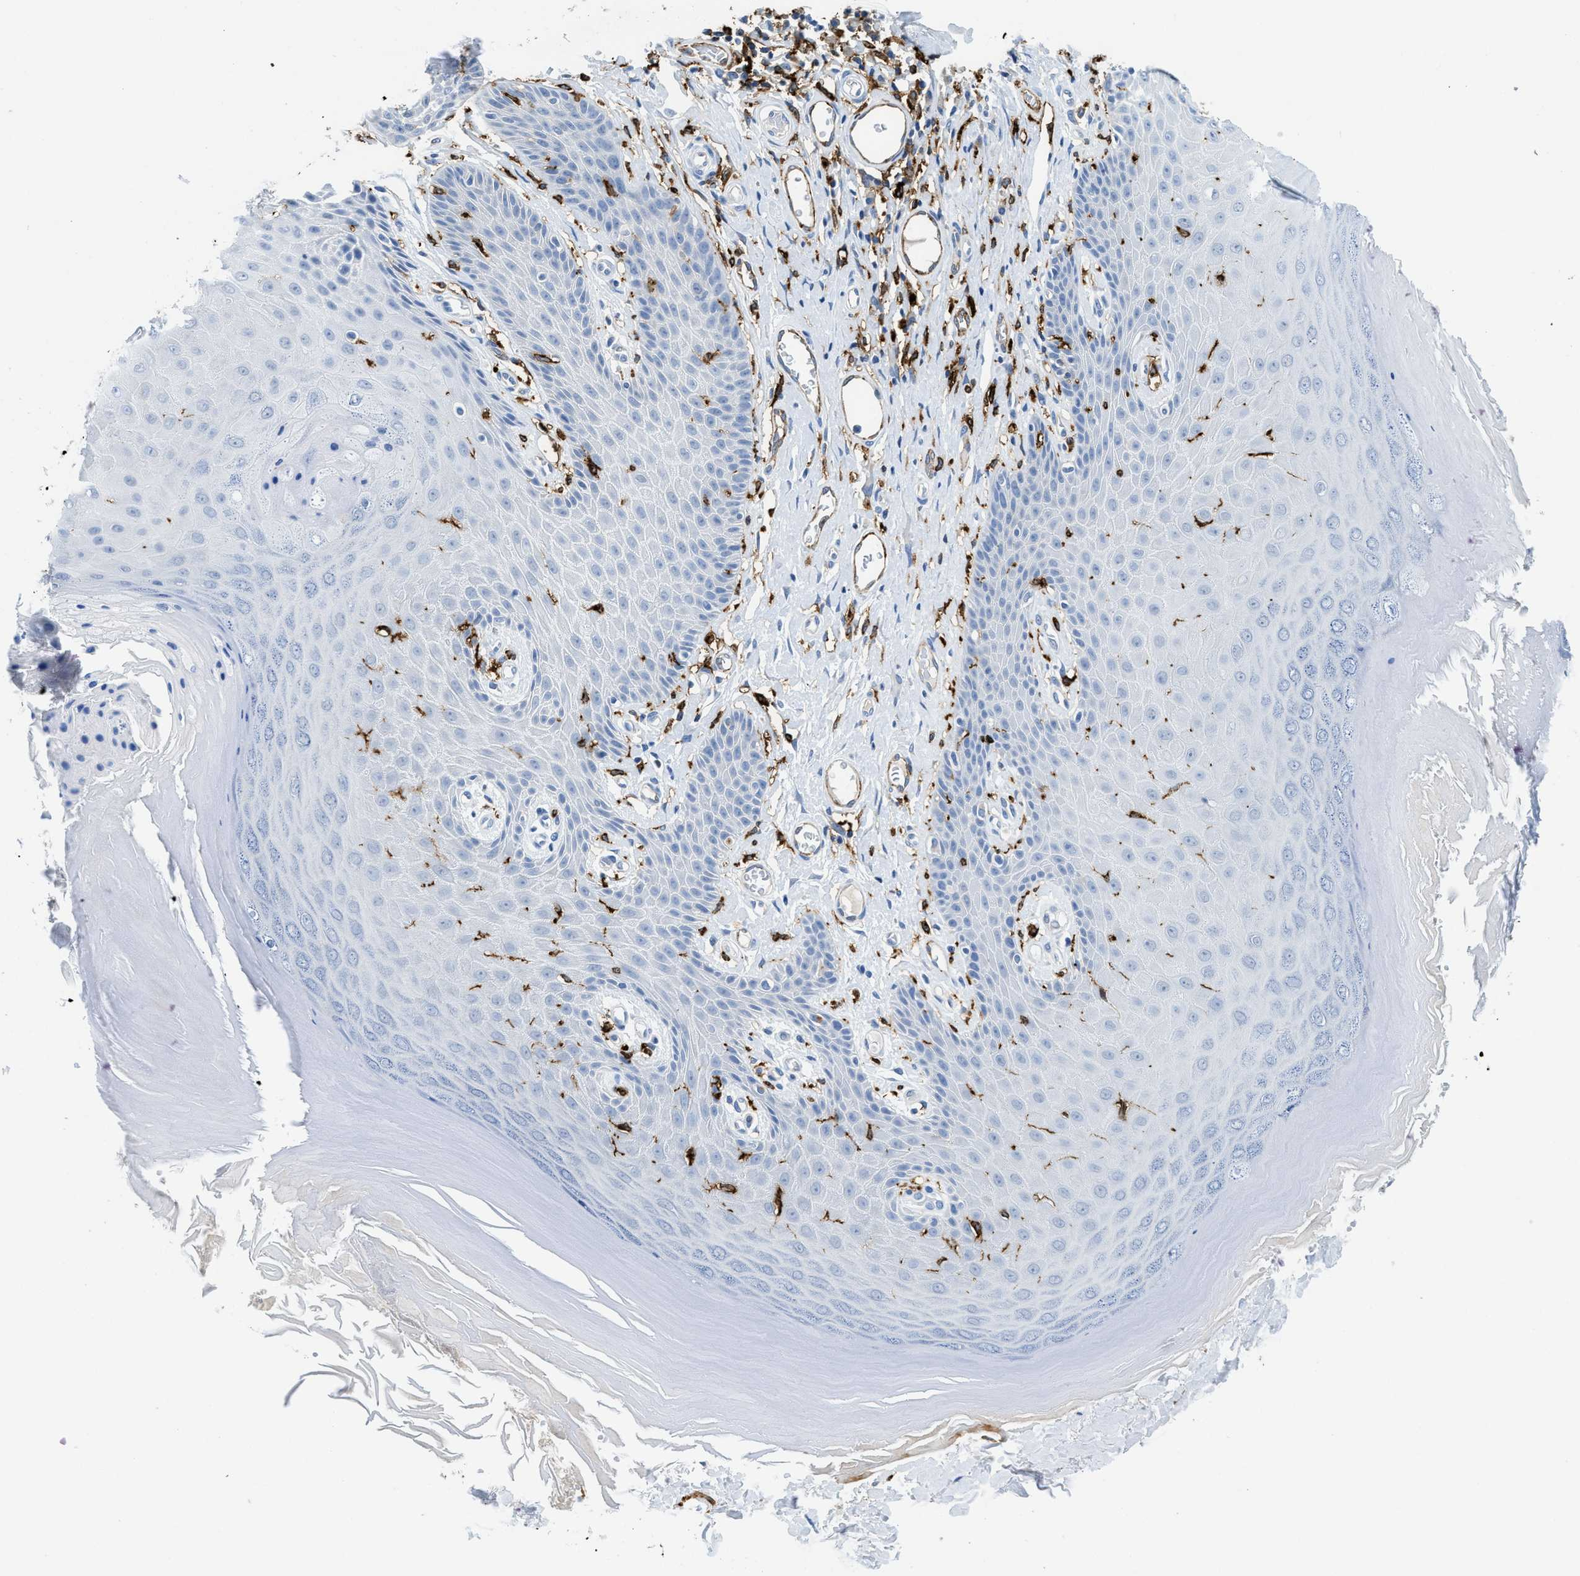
{"staining": {"intensity": "negative", "quantity": "none", "location": "none"}, "tissue": "skin", "cell_type": "Epidermal cells", "image_type": "normal", "snomed": [{"axis": "morphology", "description": "Normal tissue, NOS"}, {"axis": "topography", "description": "Vulva"}], "caption": "Epidermal cells show no significant protein expression in normal skin. (DAB immunohistochemistry with hematoxylin counter stain).", "gene": "CD226", "patient": {"sex": "female", "age": 73}}